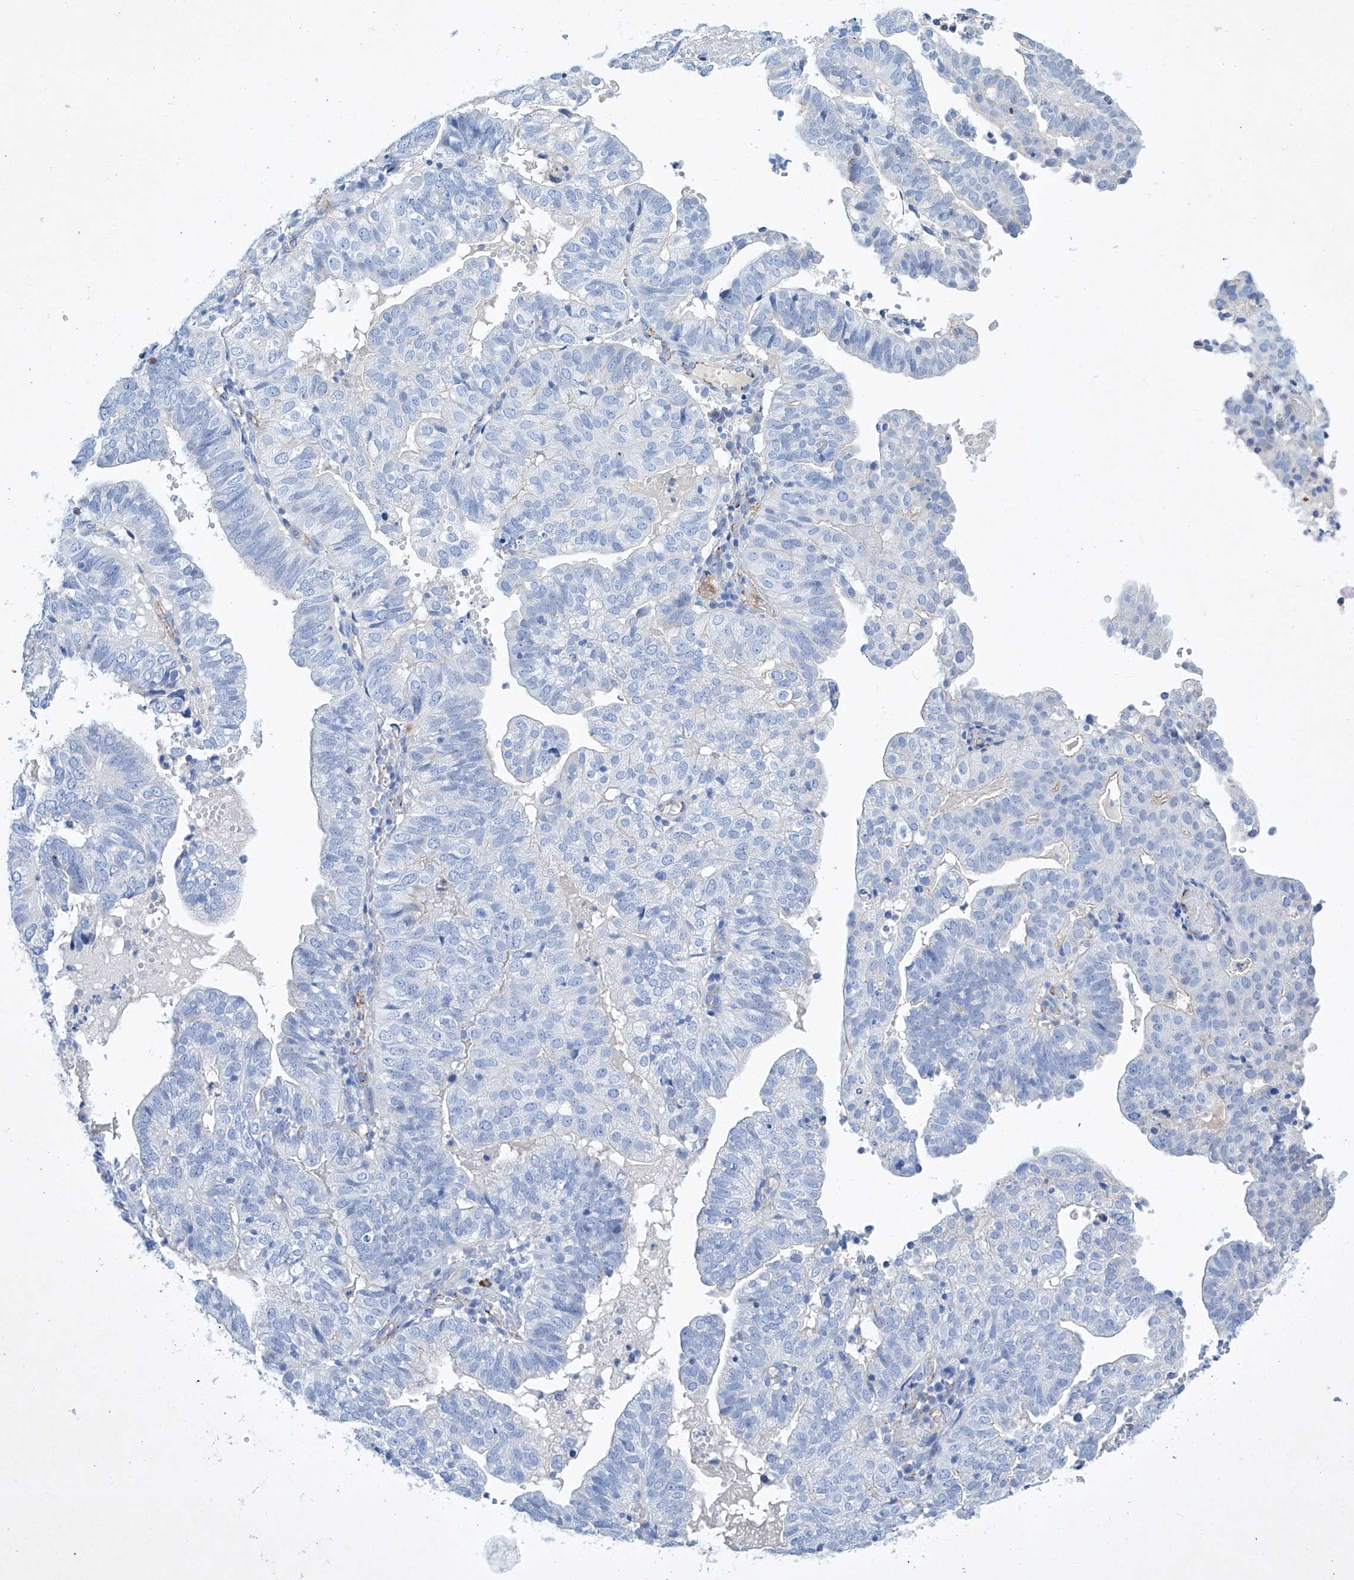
{"staining": {"intensity": "negative", "quantity": "none", "location": "none"}, "tissue": "endometrial cancer", "cell_type": "Tumor cells", "image_type": "cancer", "snomed": [{"axis": "morphology", "description": "Adenocarcinoma, NOS"}, {"axis": "topography", "description": "Uterus"}], "caption": "Tumor cells are negative for protein expression in human endometrial cancer. Nuclei are stained in blue.", "gene": "ETV7", "patient": {"sex": "female", "age": 77}}